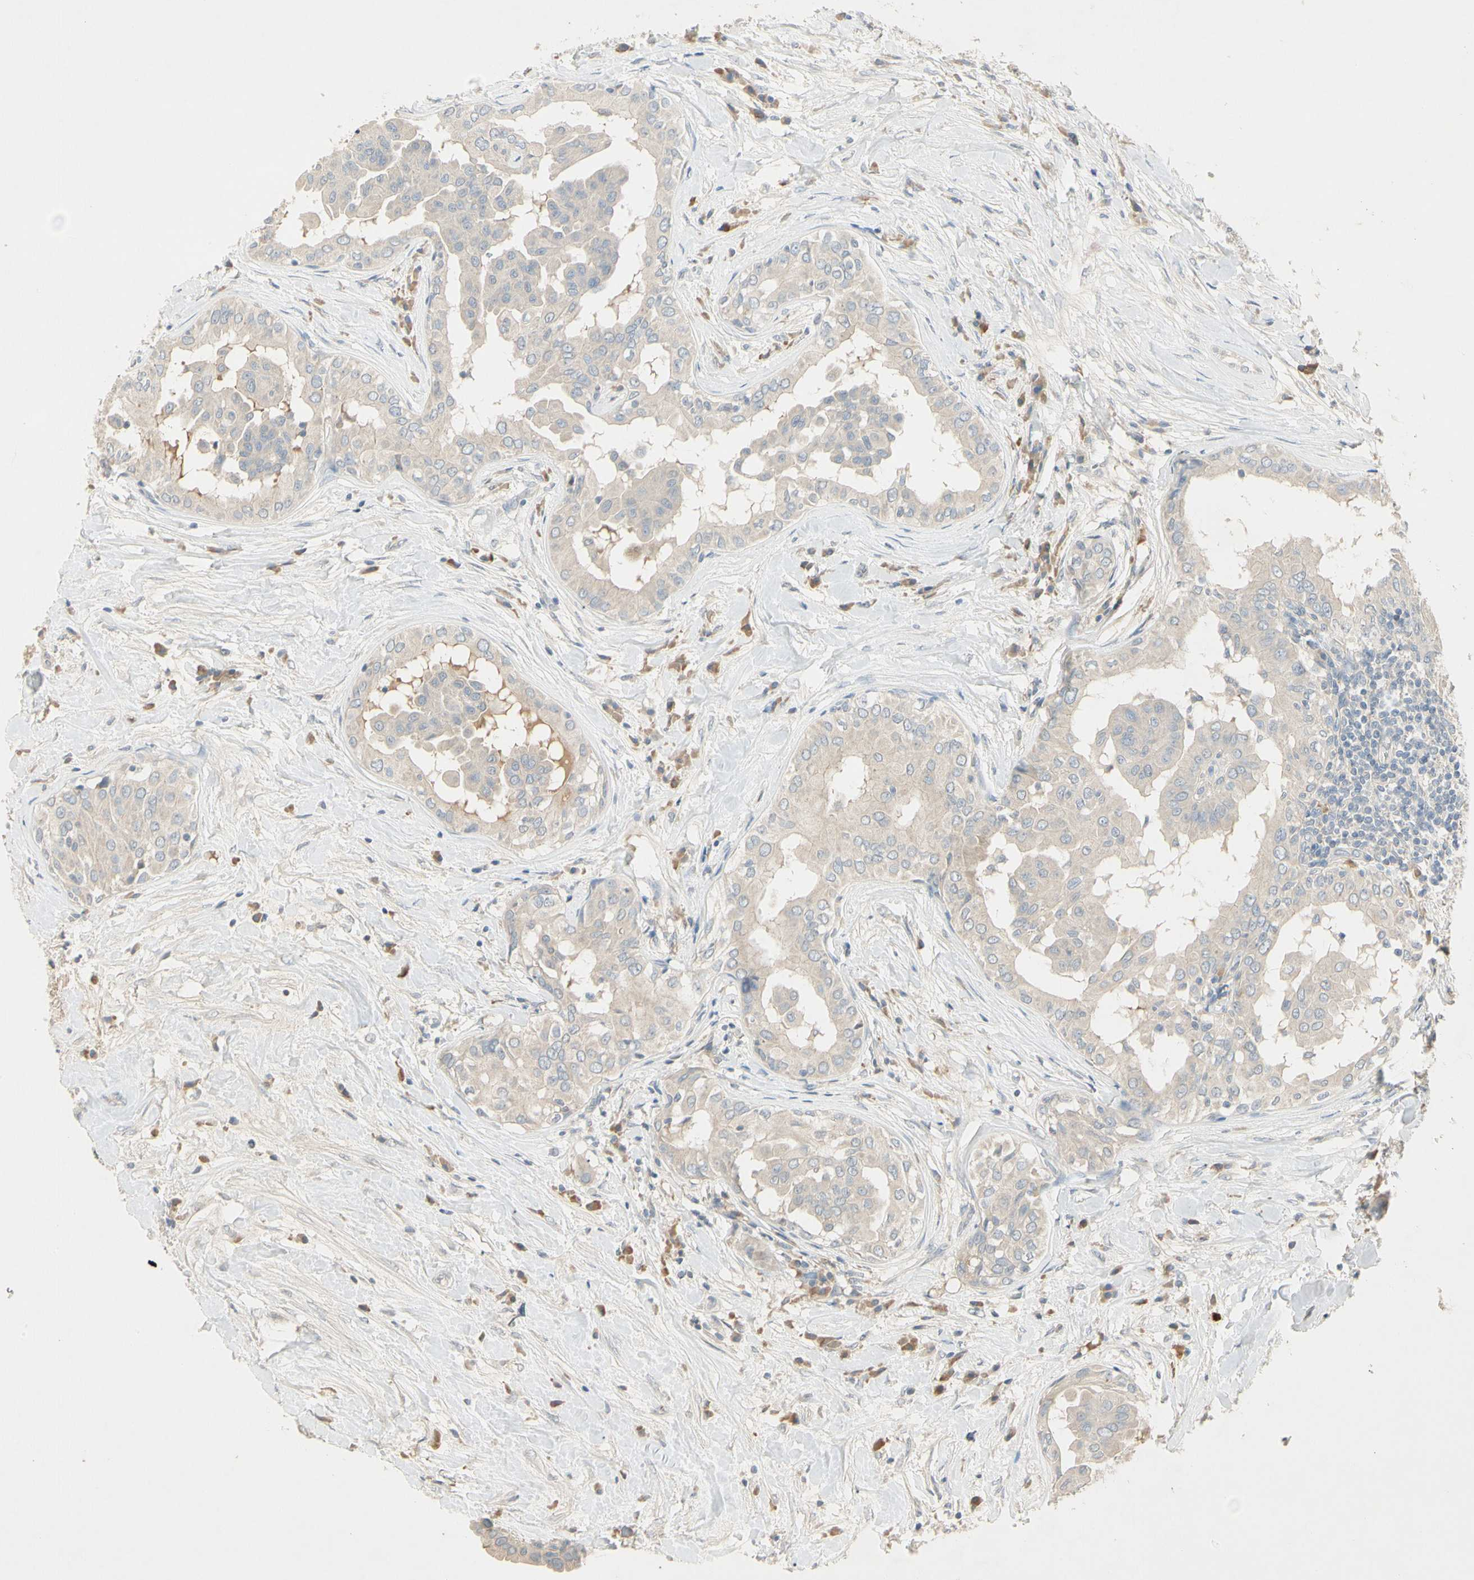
{"staining": {"intensity": "weak", "quantity": "25%-75%", "location": "cytoplasmic/membranous"}, "tissue": "thyroid cancer", "cell_type": "Tumor cells", "image_type": "cancer", "snomed": [{"axis": "morphology", "description": "Papillary adenocarcinoma, NOS"}, {"axis": "topography", "description": "Thyroid gland"}], "caption": "The micrograph displays staining of thyroid papillary adenocarcinoma, revealing weak cytoplasmic/membranous protein staining (brown color) within tumor cells.", "gene": "PRSS21", "patient": {"sex": "male", "age": 33}}